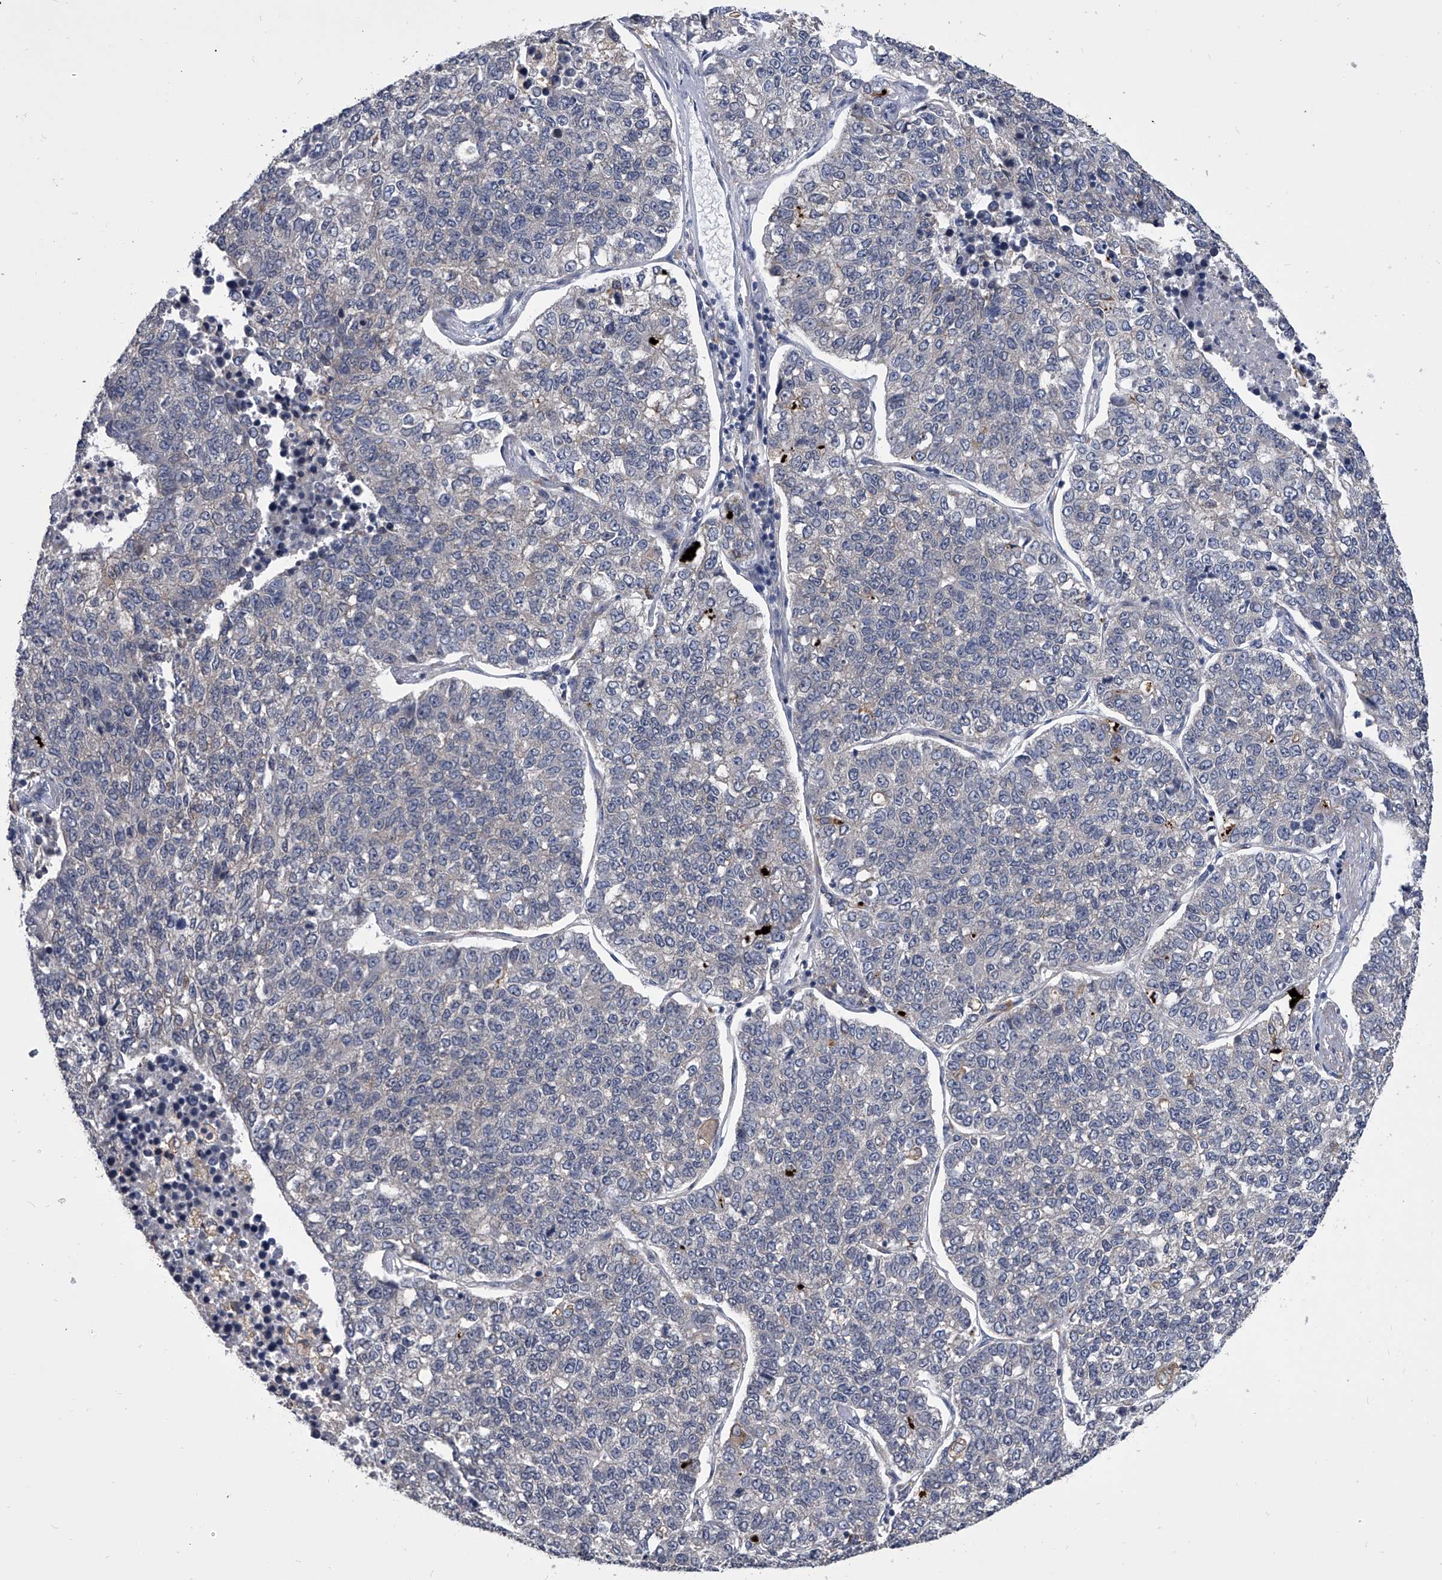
{"staining": {"intensity": "negative", "quantity": "none", "location": "none"}, "tissue": "lung cancer", "cell_type": "Tumor cells", "image_type": "cancer", "snomed": [{"axis": "morphology", "description": "Adenocarcinoma, NOS"}, {"axis": "topography", "description": "Lung"}], "caption": "Human lung cancer (adenocarcinoma) stained for a protein using immunohistochemistry exhibits no staining in tumor cells.", "gene": "MAP4K3", "patient": {"sex": "male", "age": 49}}